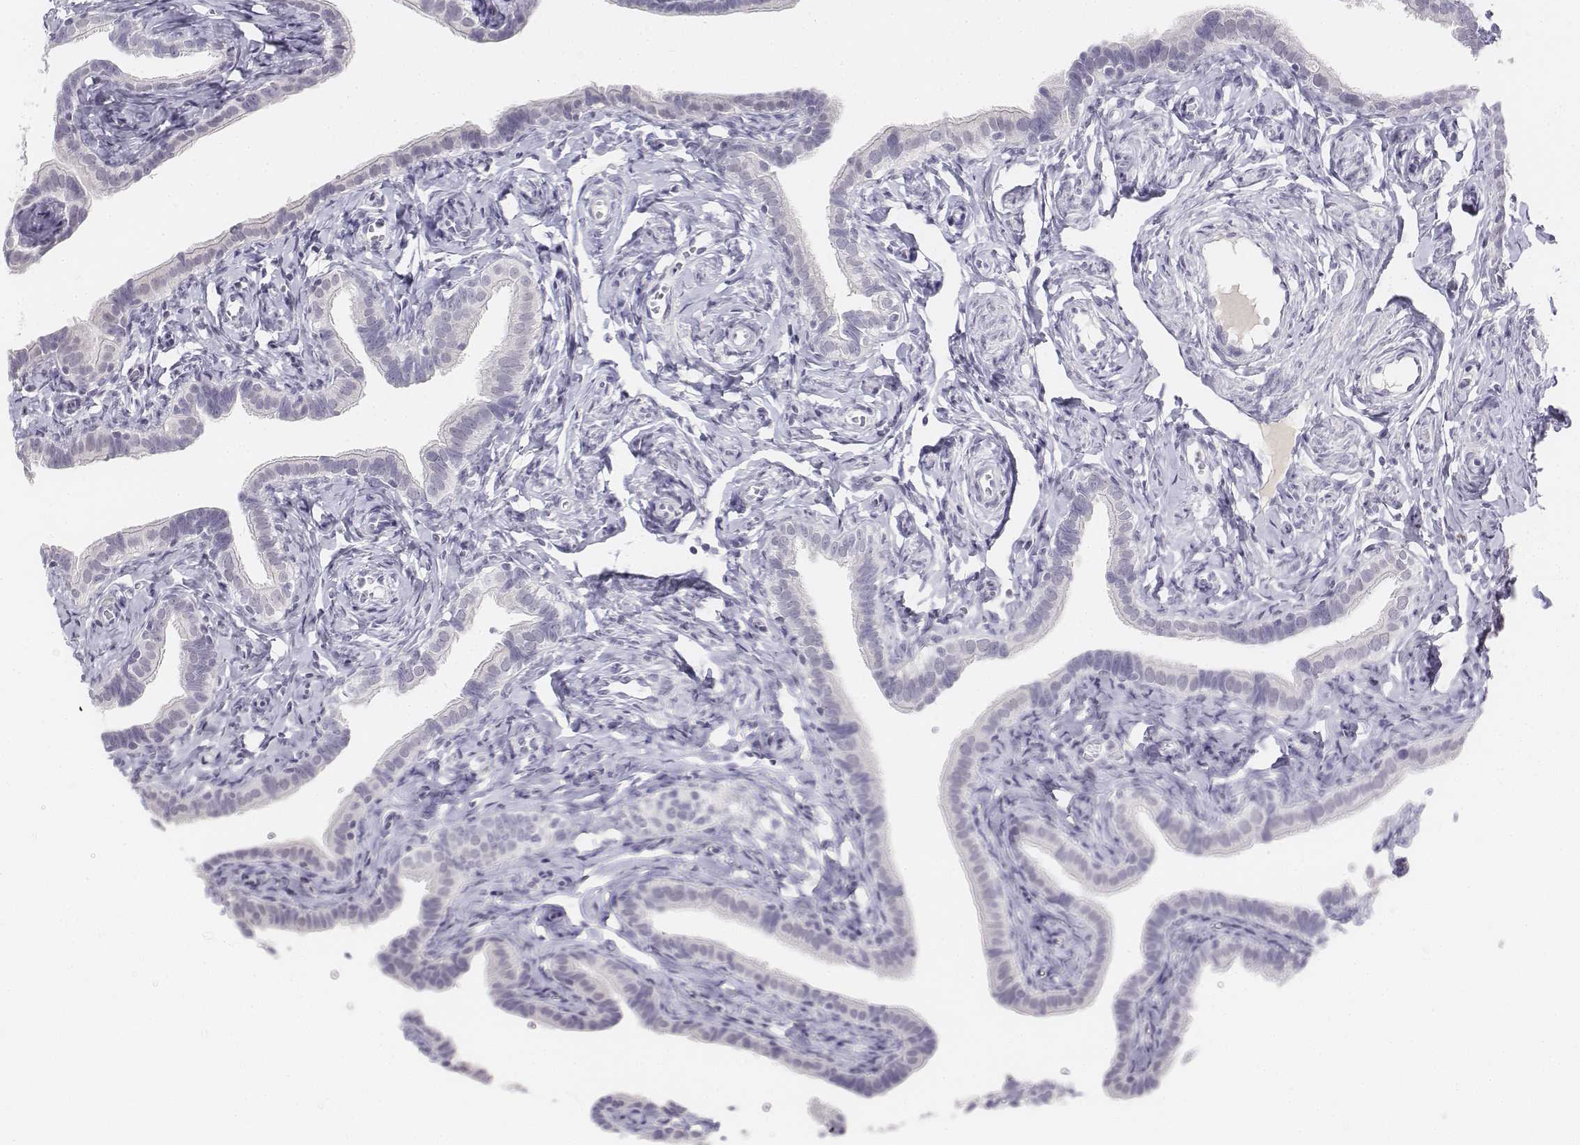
{"staining": {"intensity": "negative", "quantity": "none", "location": "none"}, "tissue": "fallopian tube", "cell_type": "Glandular cells", "image_type": "normal", "snomed": [{"axis": "morphology", "description": "Normal tissue, NOS"}, {"axis": "topography", "description": "Fallopian tube"}], "caption": "High power microscopy image of an immunohistochemistry (IHC) photomicrograph of normal fallopian tube, revealing no significant staining in glandular cells.", "gene": "UCN2", "patient": {"sex": "female", "age": 41}}